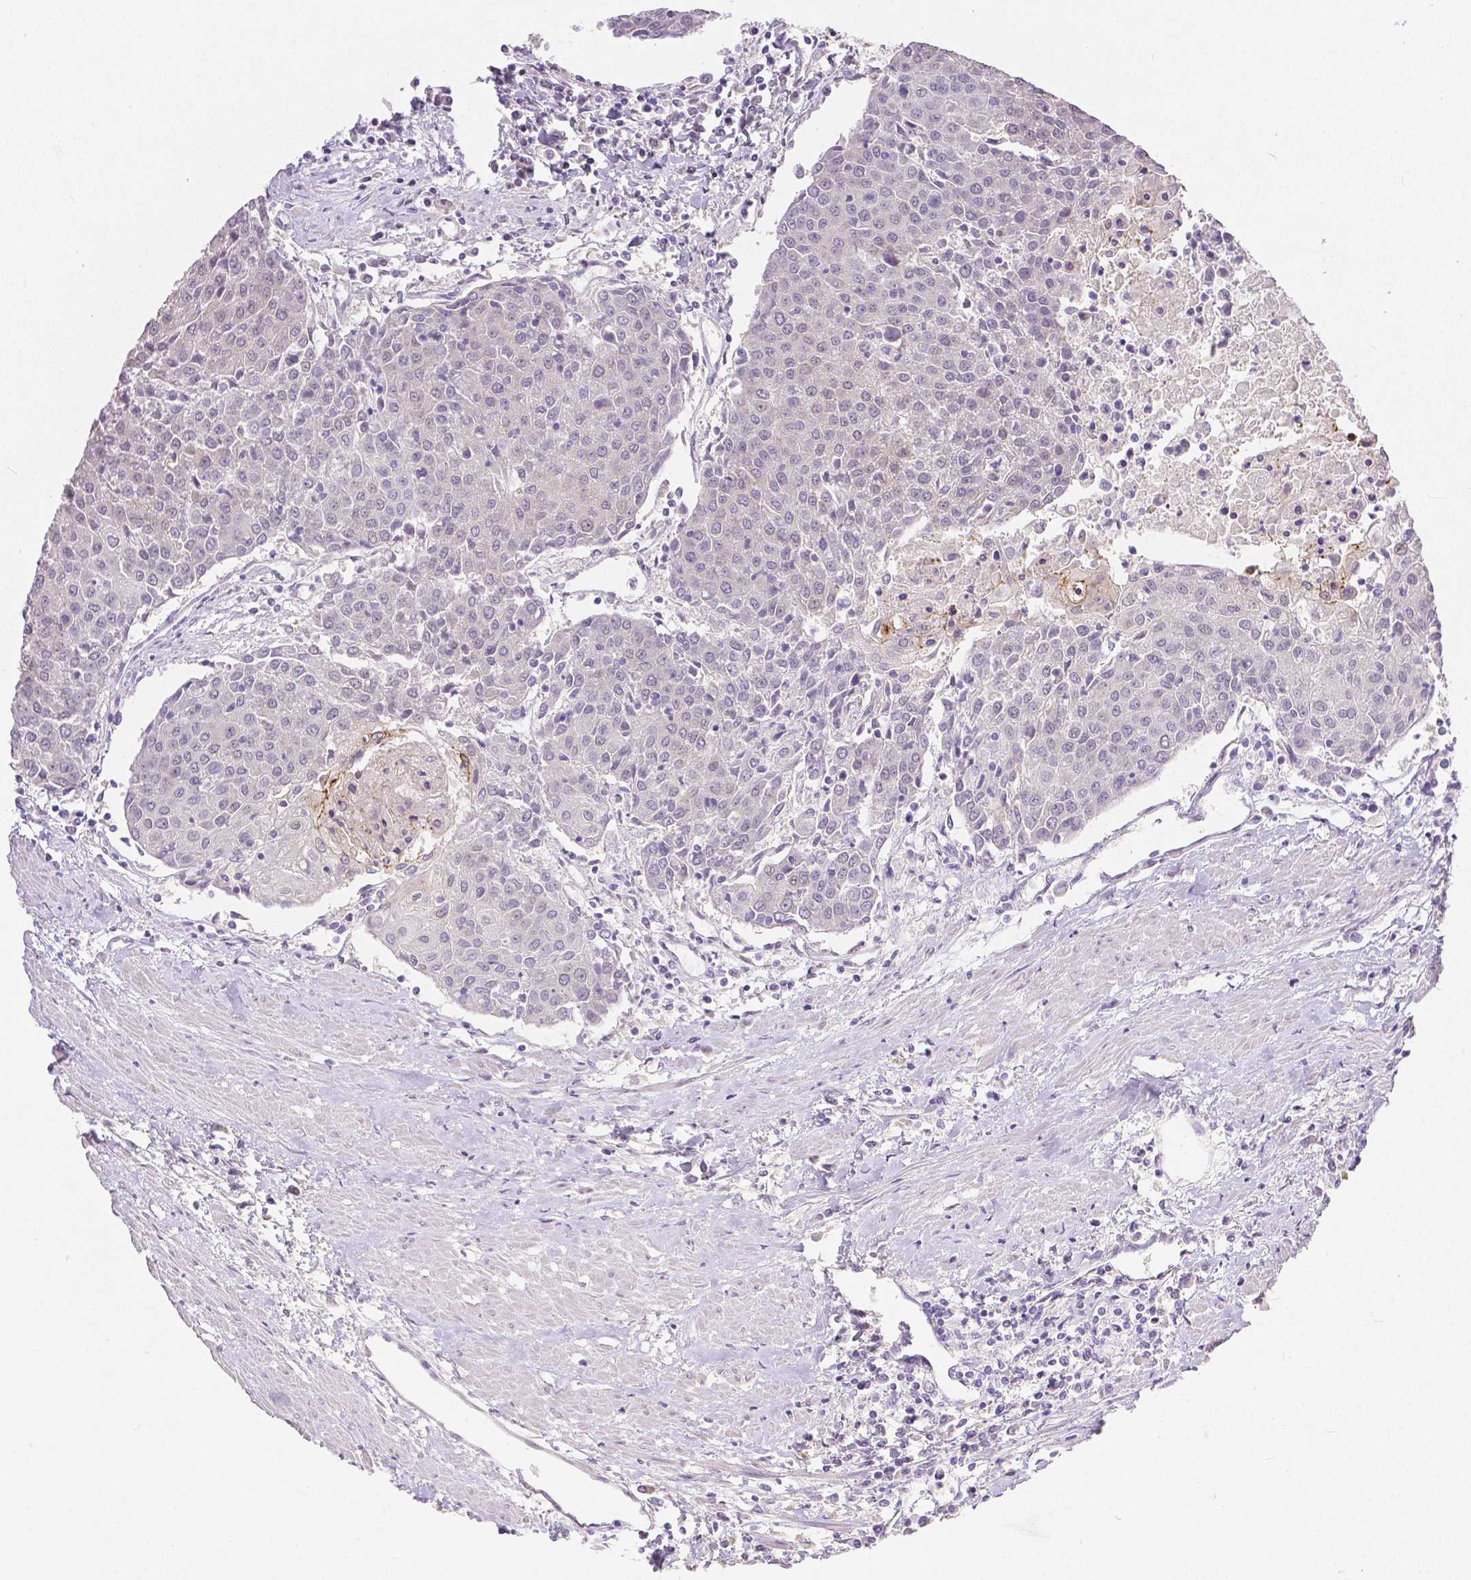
{"staining": {"intensity": "negative", "quantity": "none", "location": "none"}, "tissue": "urothelial cancer", "cell_type": "Tumor cells", "image_type": "cancer", "snomed": [{"axis": "morphology", "description": "Urothelial carcinoma, High grade"}, {"axis": "topography", "description": "Urinary bladder"}], "caption": "IHC of urothelial cancer exhibits no positivity in tumor cells.", "gene": "OCLN", "patient": {"sex": "female", "age": 85}}